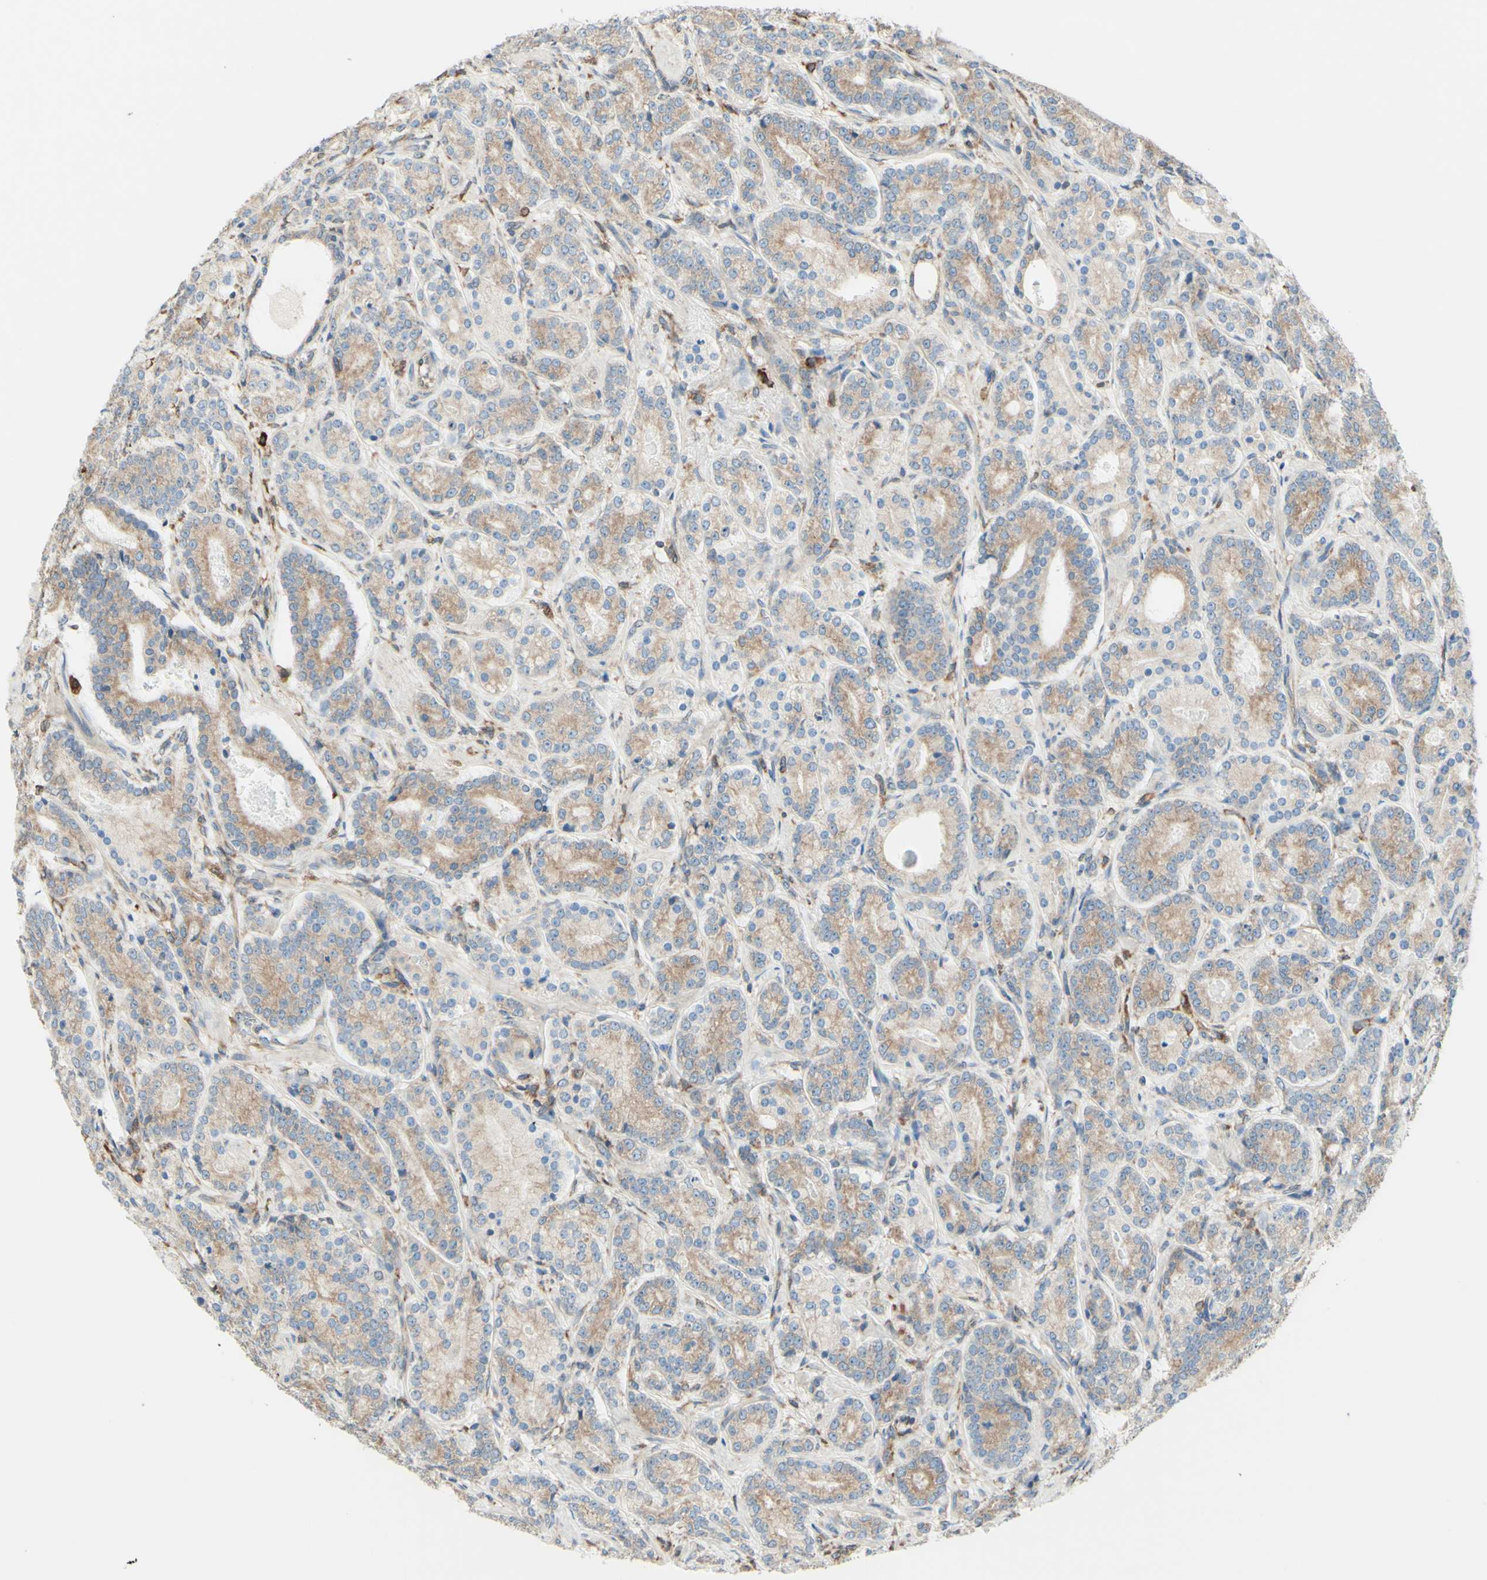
{"staining": {"intensity": "weak", "quantity": ">75%", "location": "cytoplasmic/membranous"}, "tissue": "prostate cancer", "cell_type": "Tumor cells", "image_type": "cancer", "snomed": [{"axis": "morphology", "description": "Adenocarcinoma, High grade"}, {"axis": "topography", "description": "Prostate"}], "caption": "Prostate cancer (adenocarcinoma (high-grade)) stained with a brown dye exhibits weak cytoplasmic/membranous positive positivity in approximately >75% of tumor cells.", "gene": "DNAJB11", "patient": {"sex": "male", "age": 61}}